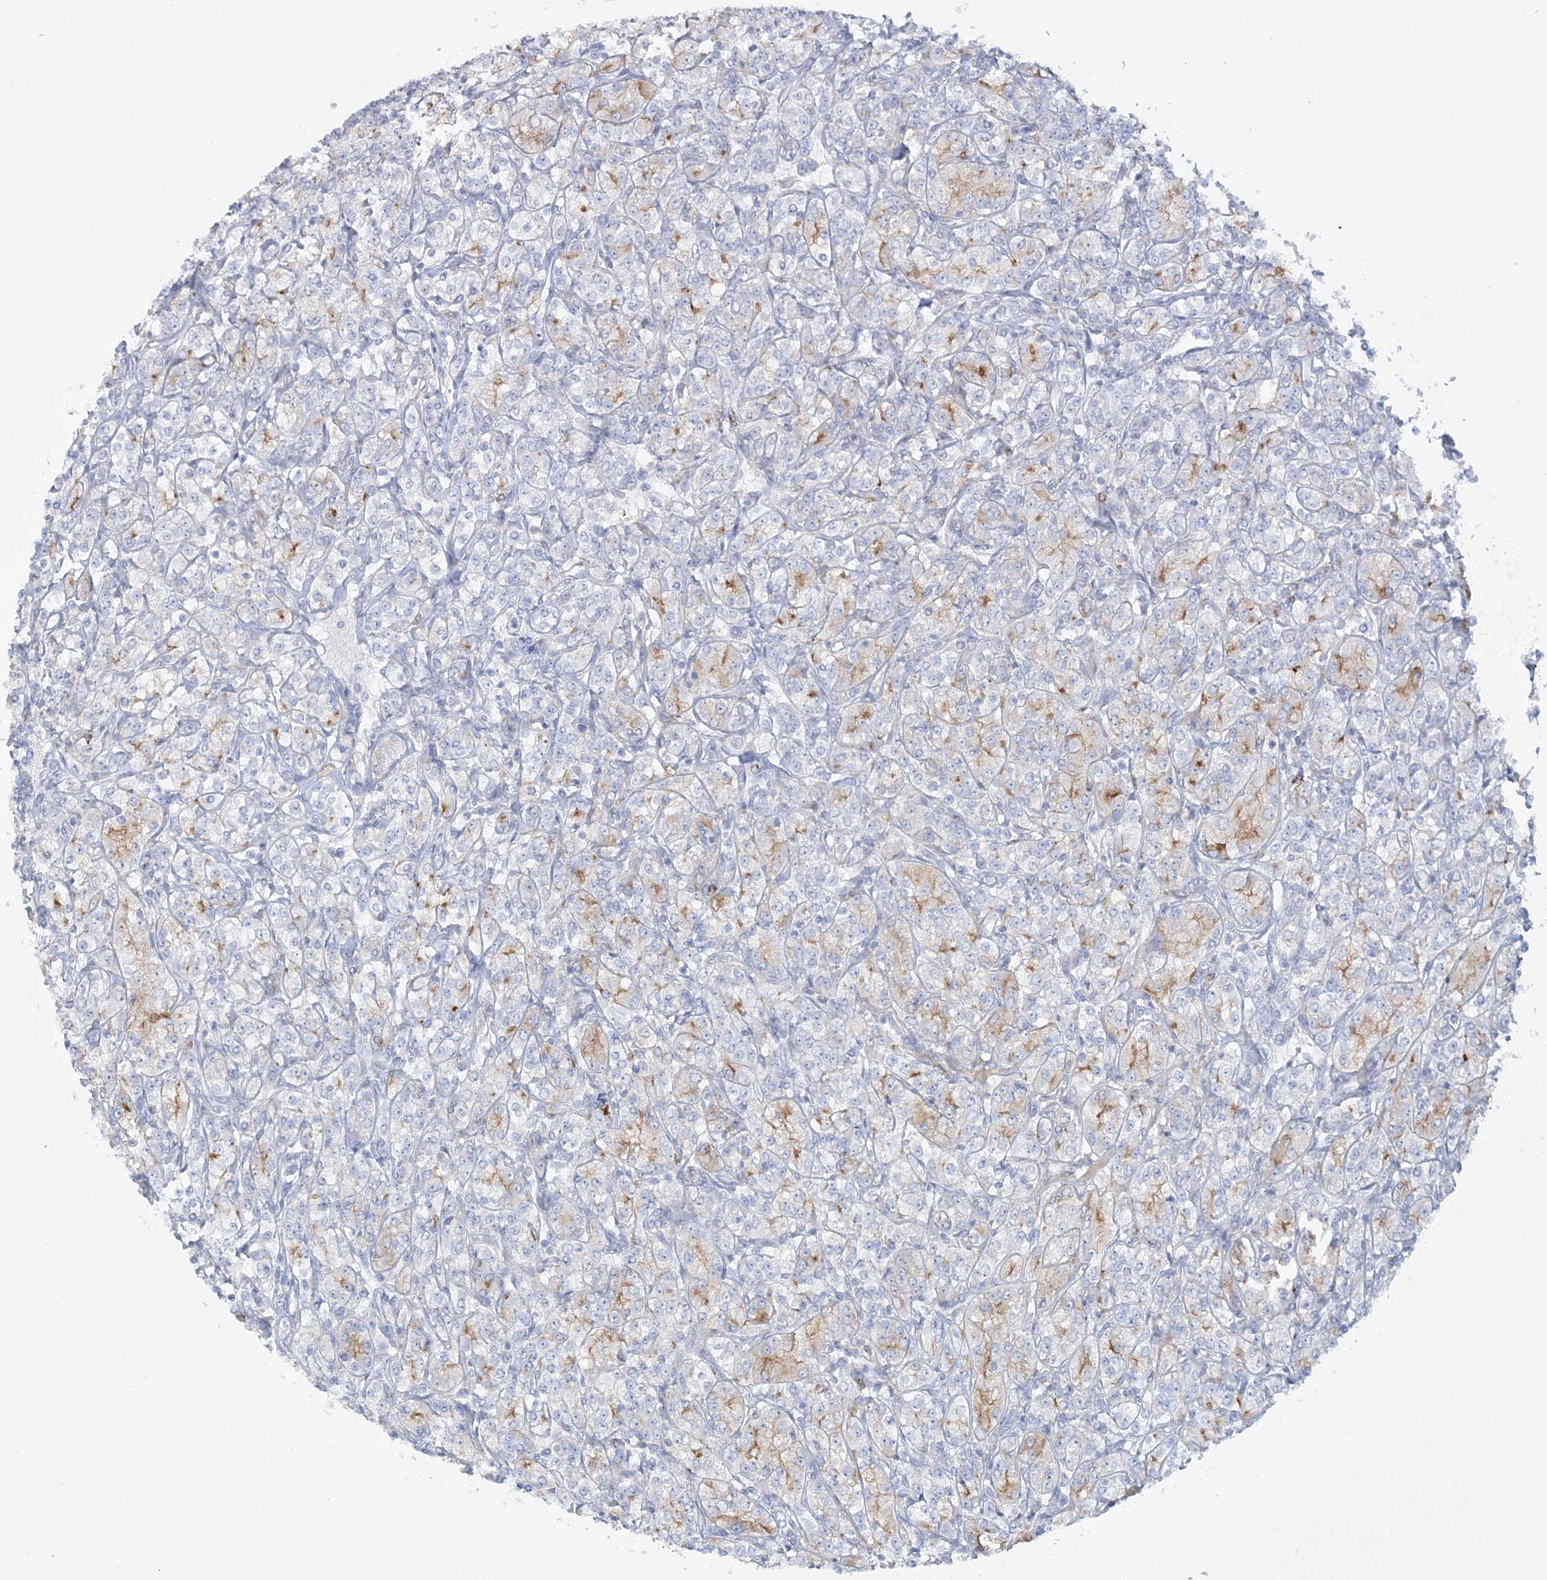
{"staining": {"intensity": "moderate", "quantity": "<25%", "location": "cytoplasmic/membranous"}, "tissue": "renal cancer", "cell_type": "Tumor cells", "image_type": "cancer", "snomed": [{"axis": "morphology", "description": "Adenocarcinoma, NOS"}, {"axis": "topography", "description": "Kidney"}], "caption": "Renal cancer stained for a protein (brown) reveals moderate cytoplasmic/membranous positive expression in approximately <25% of tumor cells.", "gene": "WDSUB1", "patient": {"sex": "male", "age": 77}}